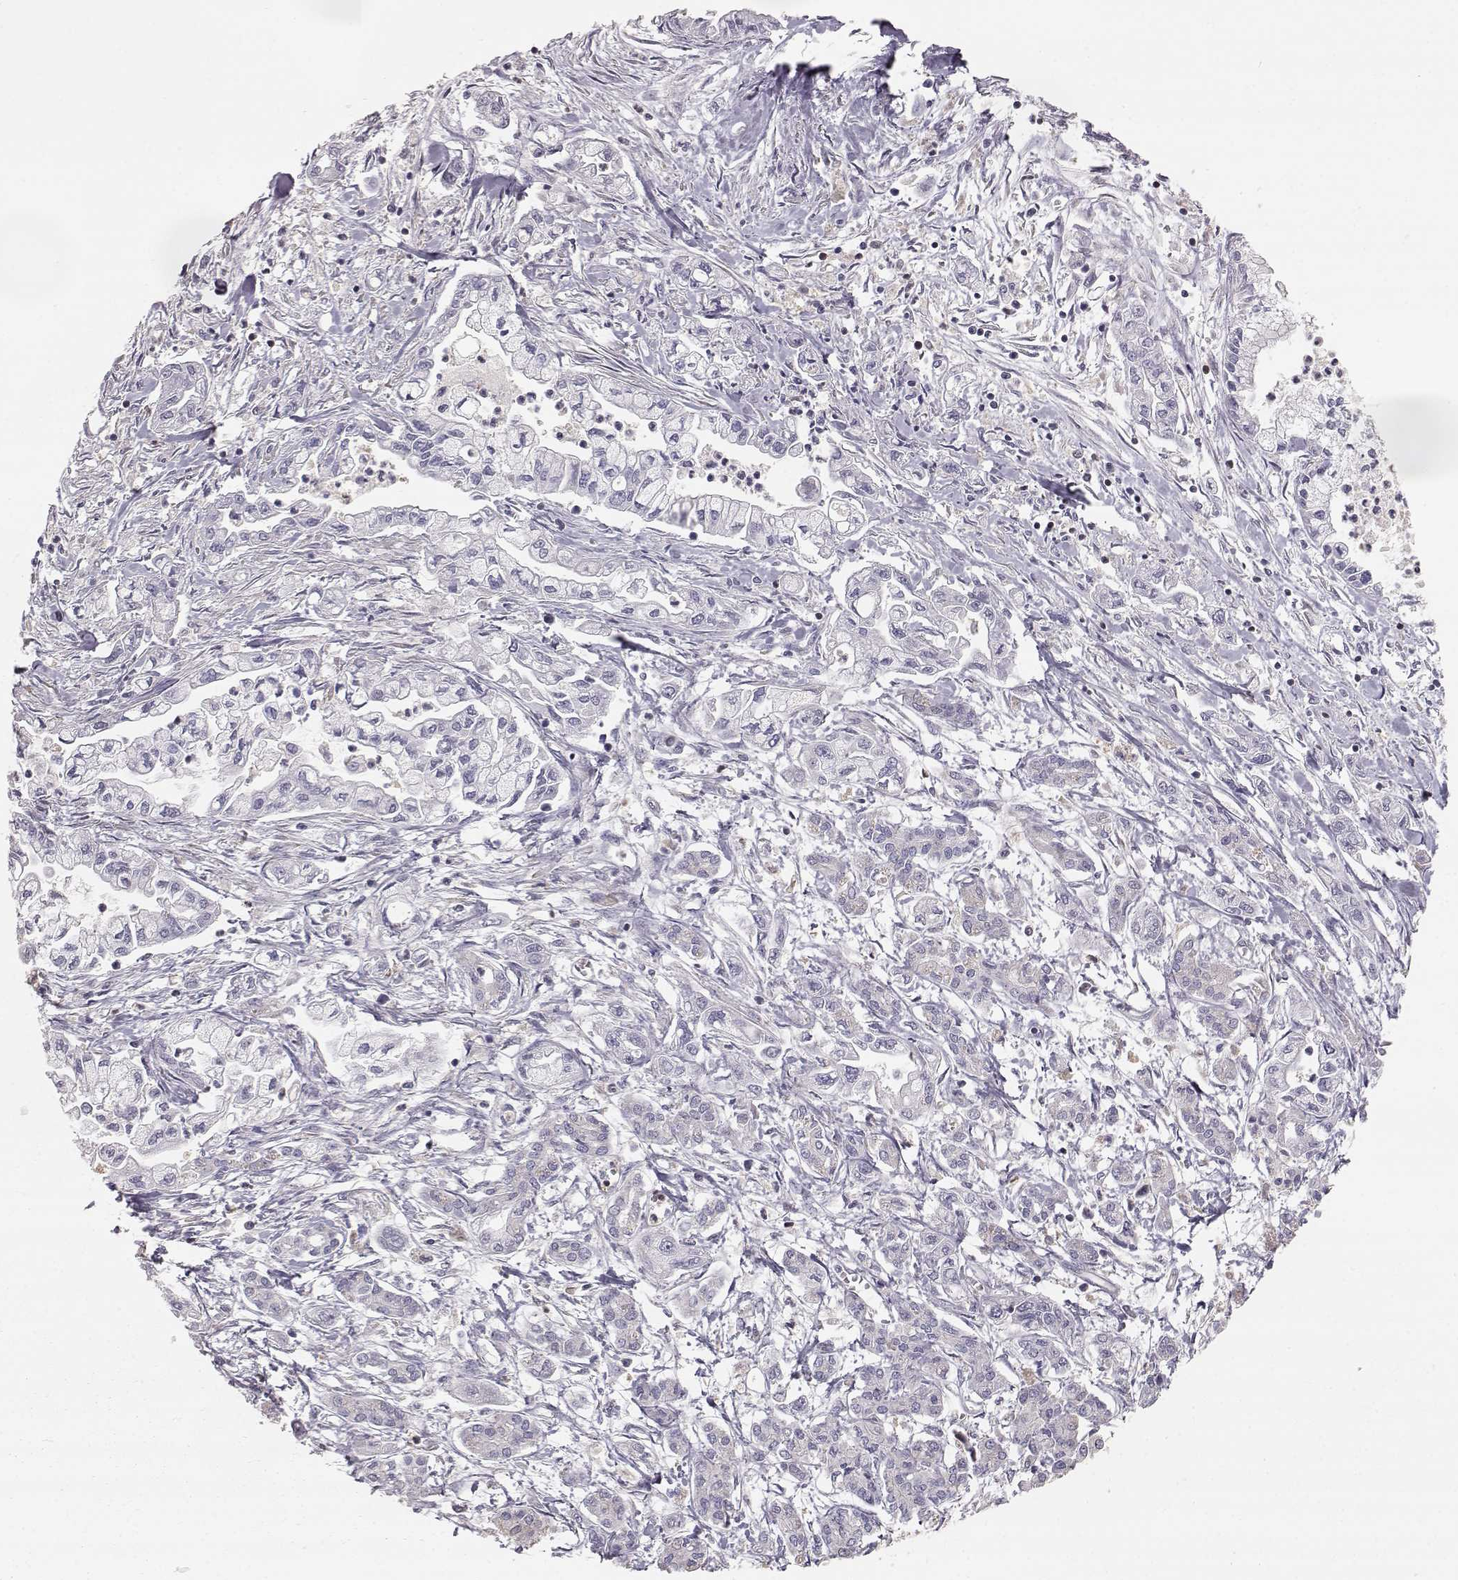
{"staining": {"intensity": "negative", "quantity": "none", "location": "none"}, "tissue": "pancreatic cancer", "cell_type": "Tumor cells", "image_type": "cancer", "snomed": [{"axis": "morphology", "description": "Adenocarcinoma, NOS"}, {"axis": "topography", "description": "Pancreas"}], "caption": "High magnification brightfield microscopy of pancreatic cancer stained with DAB (brown) and counterstained with hematoxylin (blue): tumor cells show no significant positivity. (DAB immunohistochemistry (IHC), high magnification).", "gene": "GRAP2", "patient": {"sex": "male", "age": 54}}